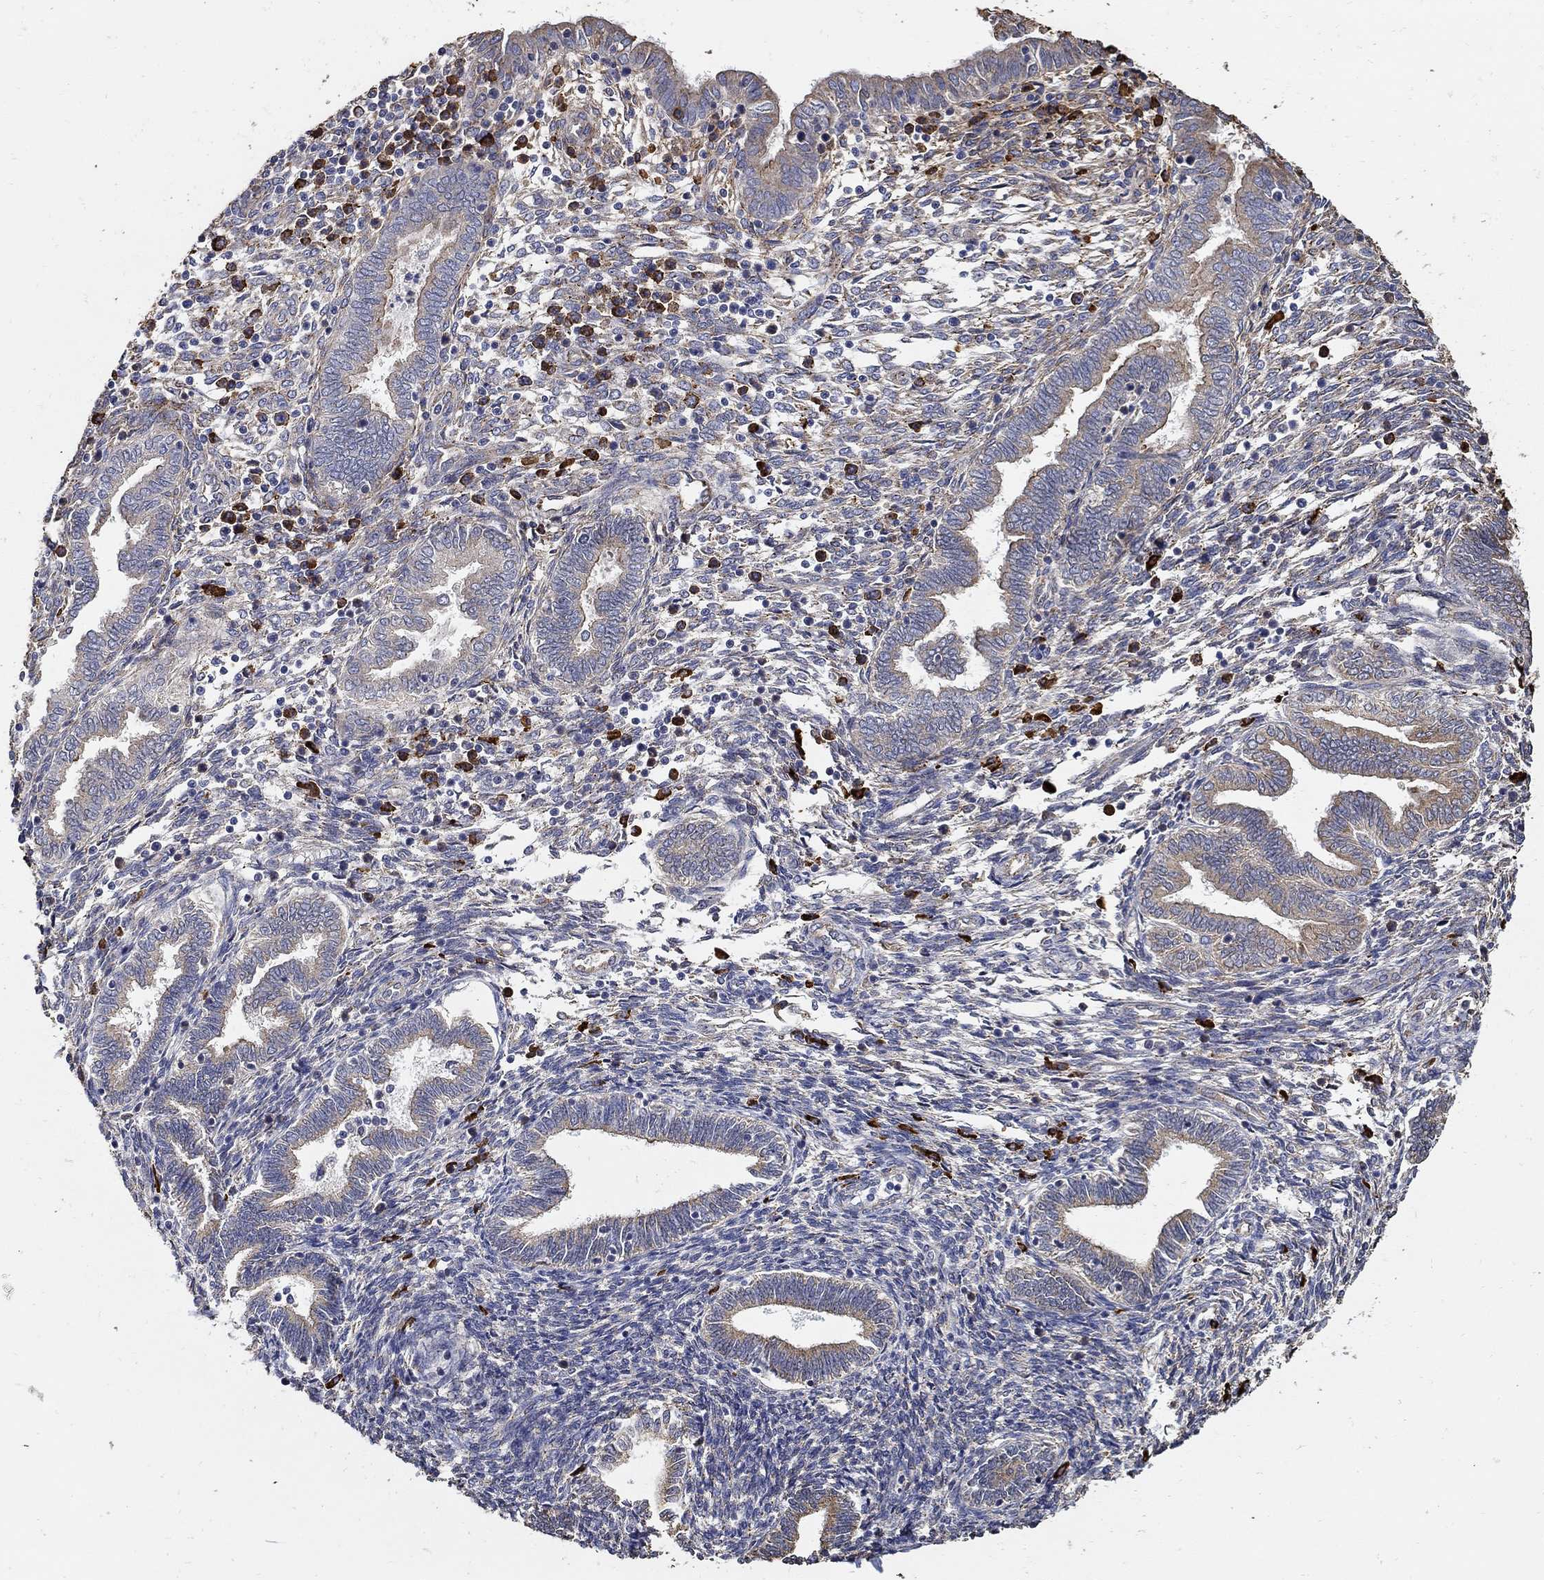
{"staining": {"intensity": "negative", "quantity": "none", "location": "none"}, "tissue": "endometrium", "cell_type": "Cells in endometrial stroma", "image_type": "normal", "snomed": [{"axis": "morphology", "description": "Normal tissue, NOS"}, {"axis": "topography", "description": "Endometrium"}], "caption": "High power microscopy photomicrograph of an immunohistochemistry (IHC) micrograph of unremarkable endometrium, revealing no significant staining in cells in endometrial stroma. (Immunohistochemistry, brightfield microscopy, high magnification).", "gene": "EMILIN3", "patient": {"sex": "female", "age": 42}}